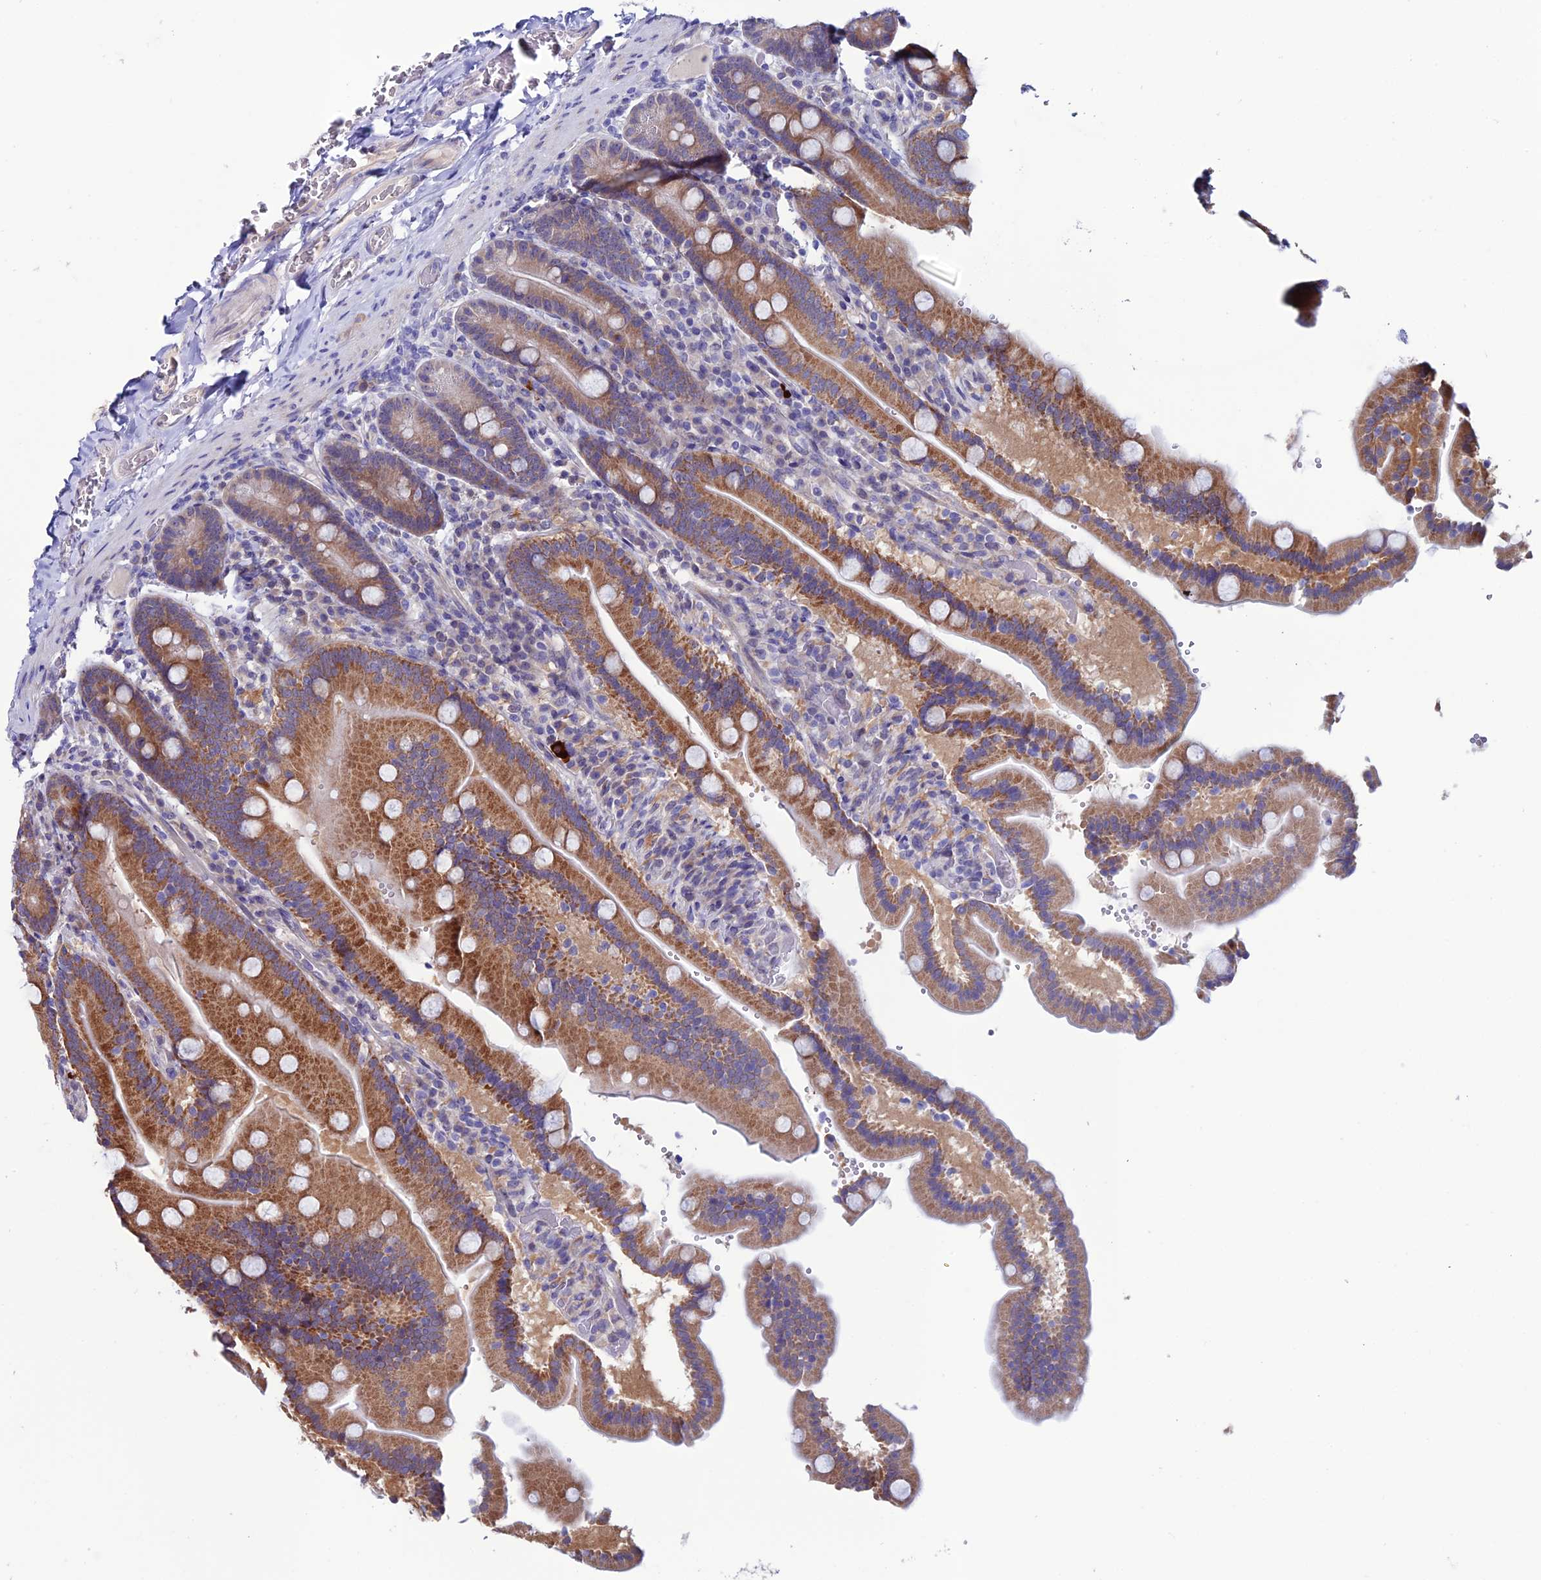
{"staining": {"intensity": "moderate", "quantity": "25%-75%", "location": "cytoplasmic/membranous"}, "tissue": "duodenum", "cell_type": "Glandular cells", "image_type": "normal", "snomed": [{"axis": "morphology", "description": "Normal tissue, NOS"}, {"axis": "topography", "description": "Duodenum"}], "caption": "Unremarkable duodenum was stained to show a protein in brown. There is medium levels of moderate cytoplasmic/membranous staining in approximately 25%-75% of glandular cells.", "gene": "FZD8", "patient": {"sex": "female", "age": 62}}